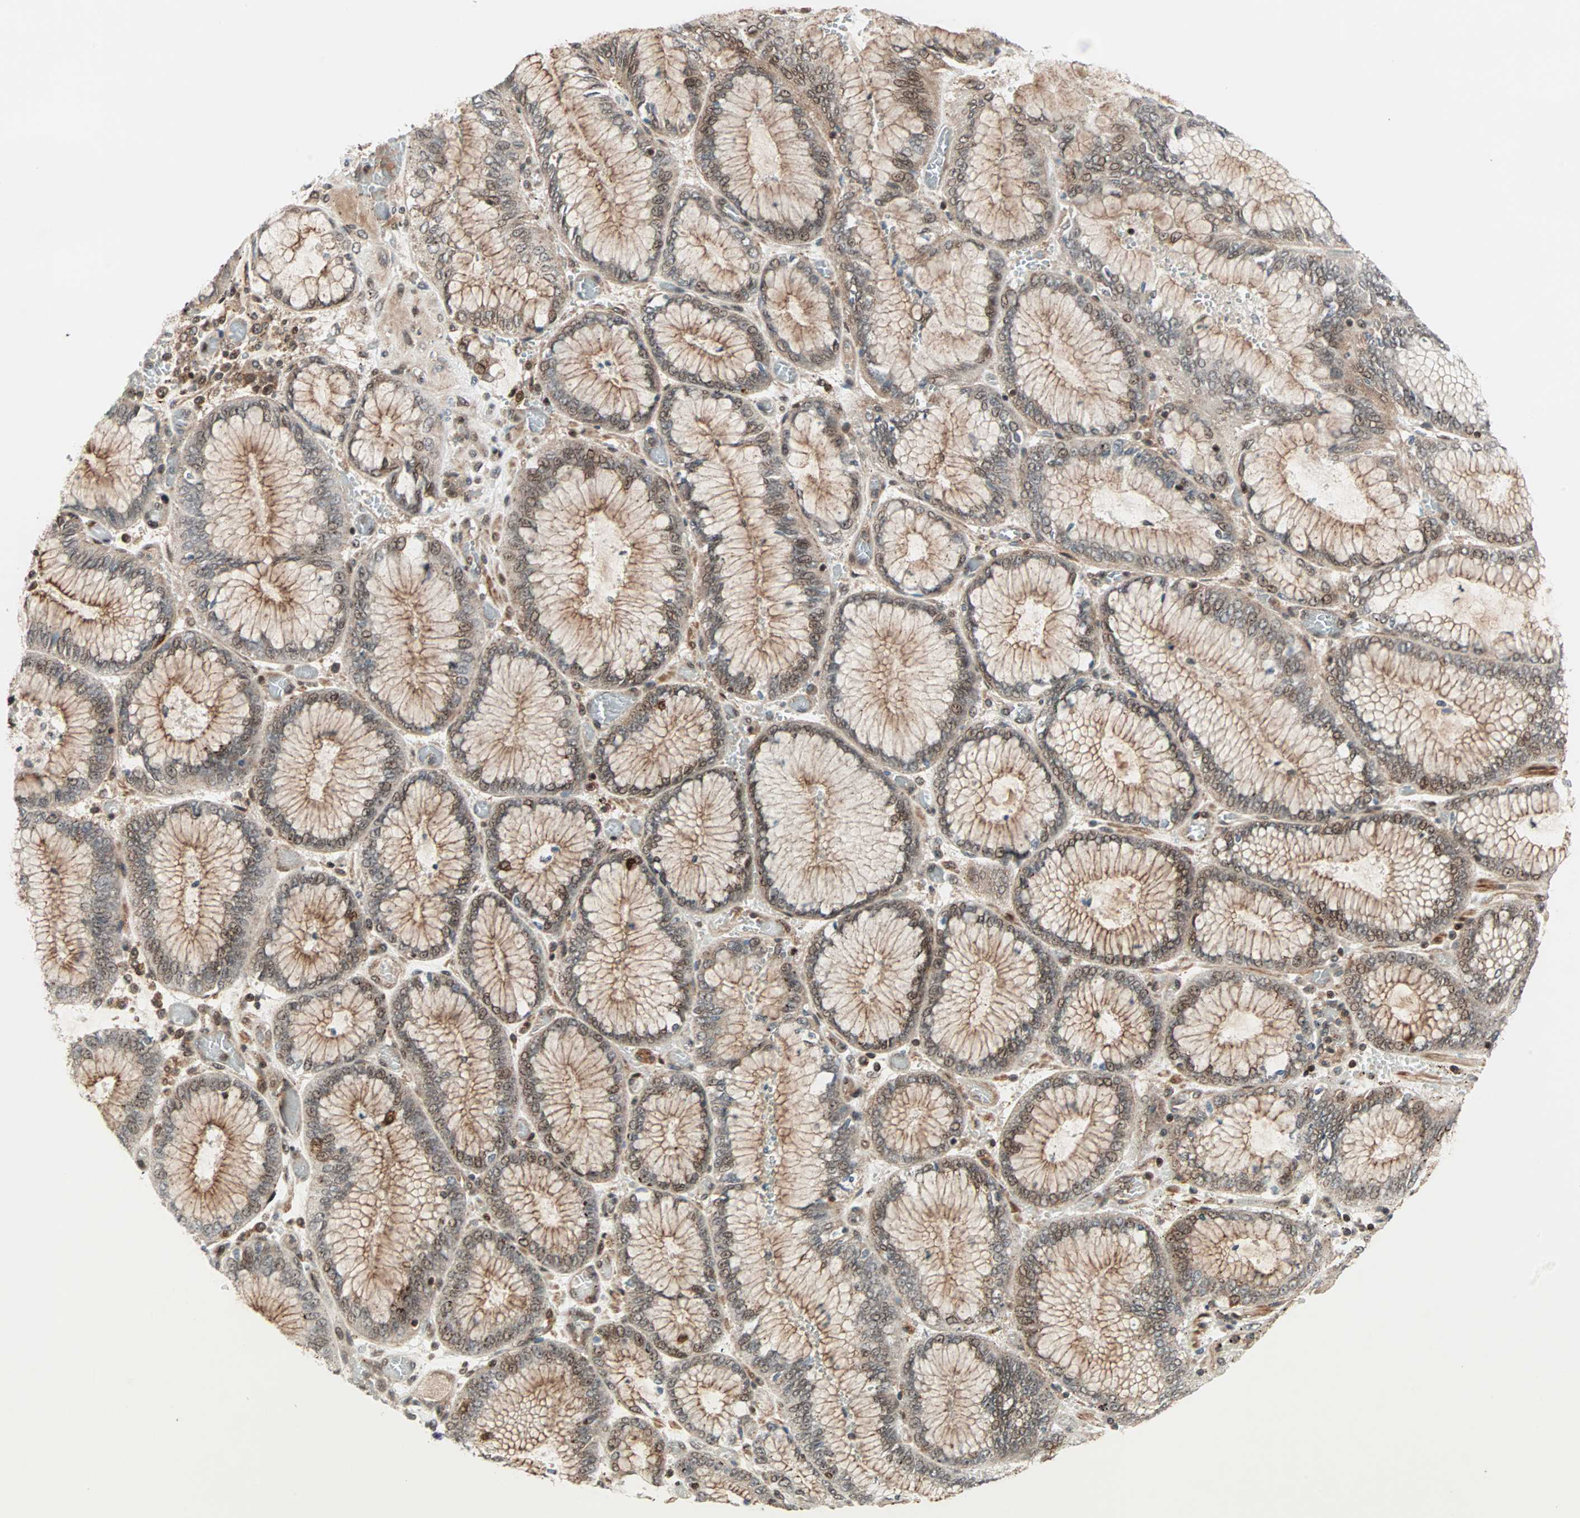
{"staining": {"intensity": "moderate", "quantity": ">75%", "location": "cytoplasmic/membranous,nuclear"}, "tissue": "stomach cancer", "cell_type": "Tumor cells", "image_type": "cancer", "snomed": [{"axis": "morphology", "description": "Normal tissue, NOS"}, {"axis": "morphology", "description": "Adenocarcinoma, NOS"}, {"axis": "topography", "description": "Stomach, upper"}, {"axis": "topography", "description": "Stomach"}], "caption": "Brown immunohistochemical staining in human stomach cancer displays moderate cytoplasmic/membranous and nuclear staining in about >75% of tumor cells. The staining was performed using DAB, with brown indicating positive protein expression. Nuclei are stained blue with hematoxylin.", "gene": "ZBED9", "patient": {"sex": "male", "age": 76}}